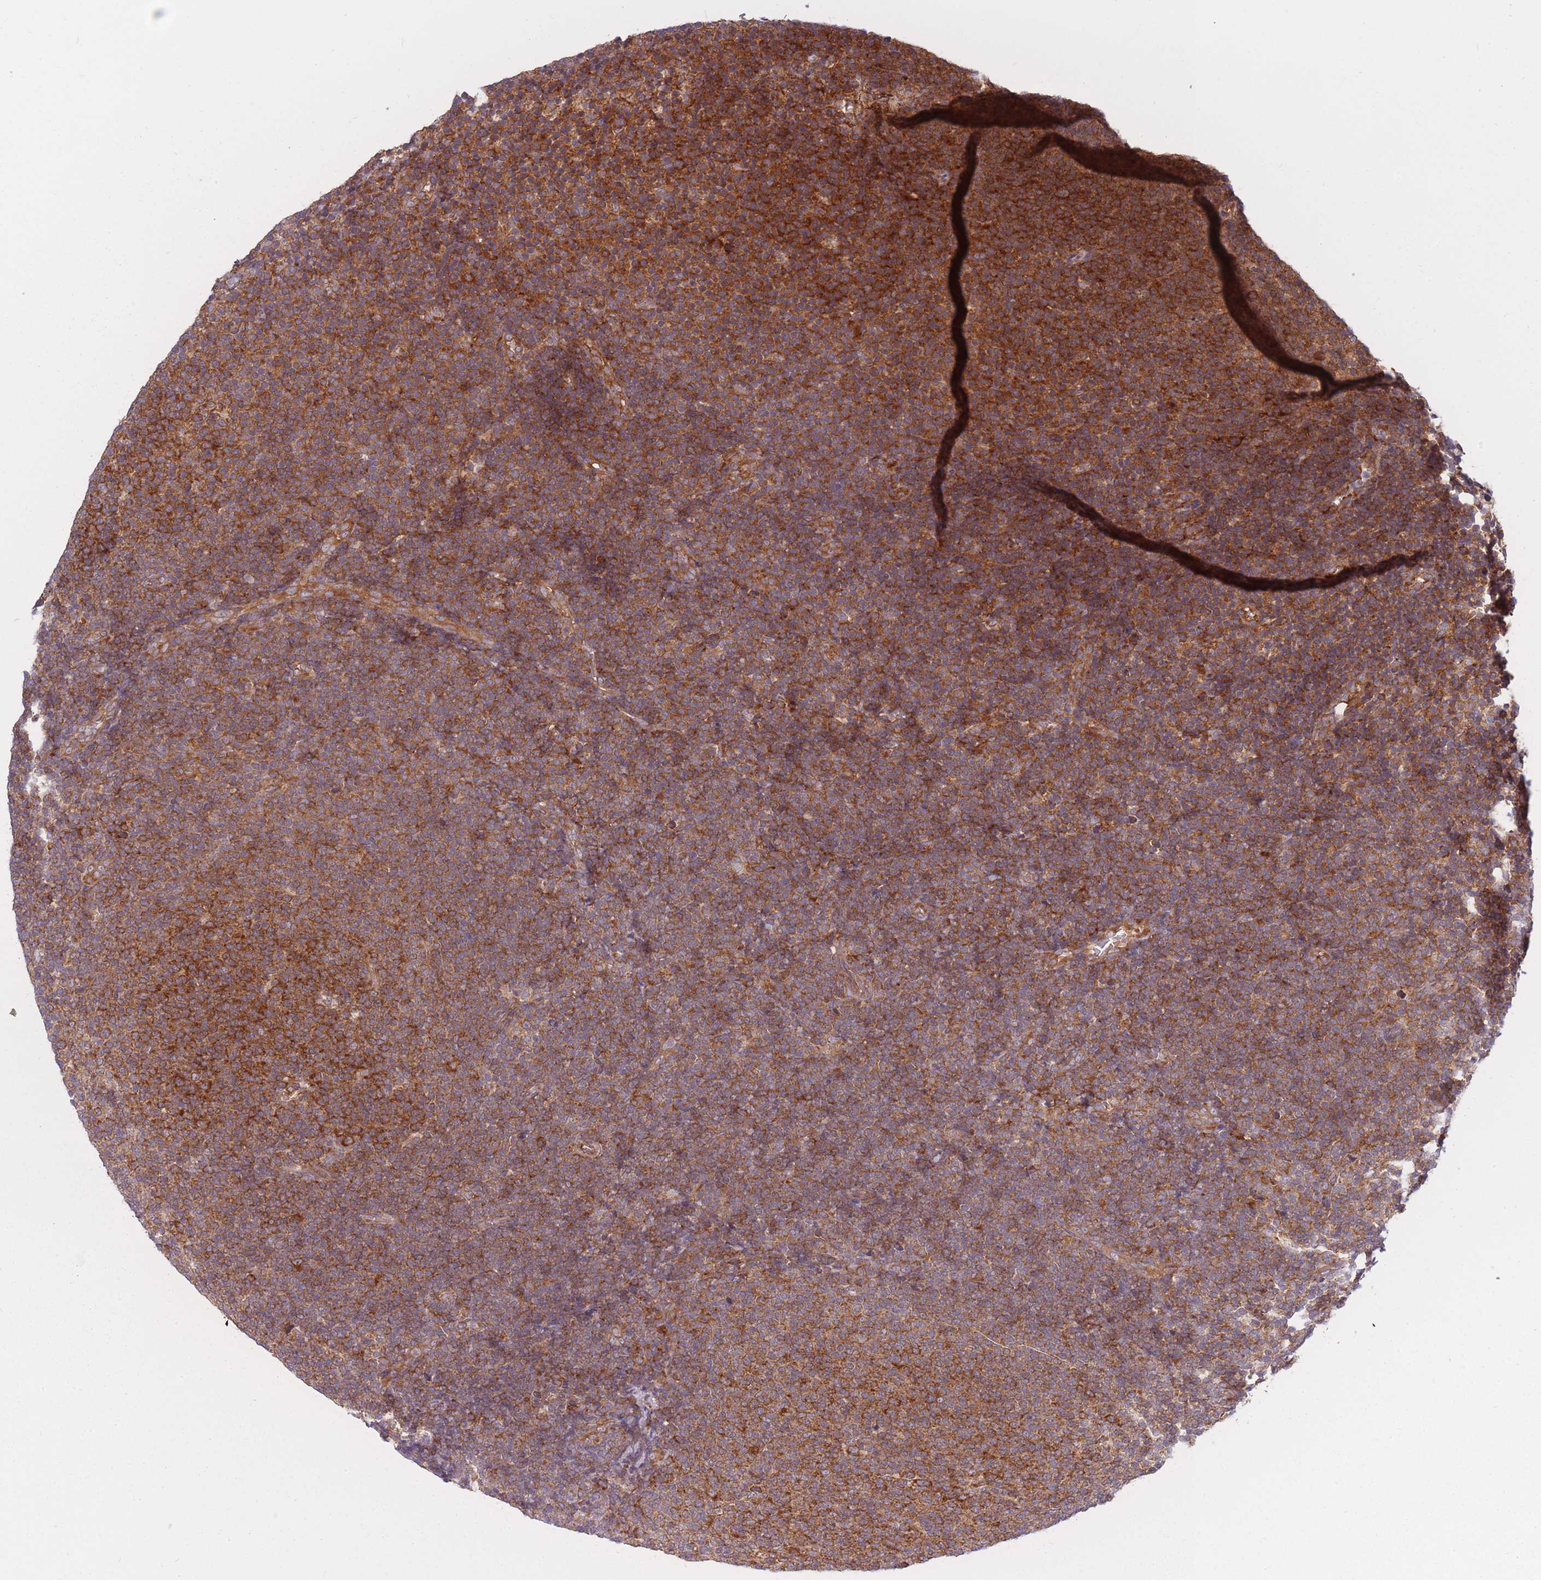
{"staining": {"intensity": "strong", "quantity": ">75%", "location": "cytoplasmic/membranous"}, "tissue": "lymphoma", "cell_type": "Tumor cells", "image_type": "cancer", "snomed": [{"axis": "morphology", "description": "Malignant lymphoma, non-Hodgkin's type, Low grade"}, {"axis": "topography", "description": "Lymph node"}], "caption": "Immunohistochemistry (DAB) staining of lymphoma demonstrates strong cytoplasmic/membranous protein staining in approximately >75% of tumor cells.", "gene": "CCDC124", "patient": {"sex": "male", "age": 66}}